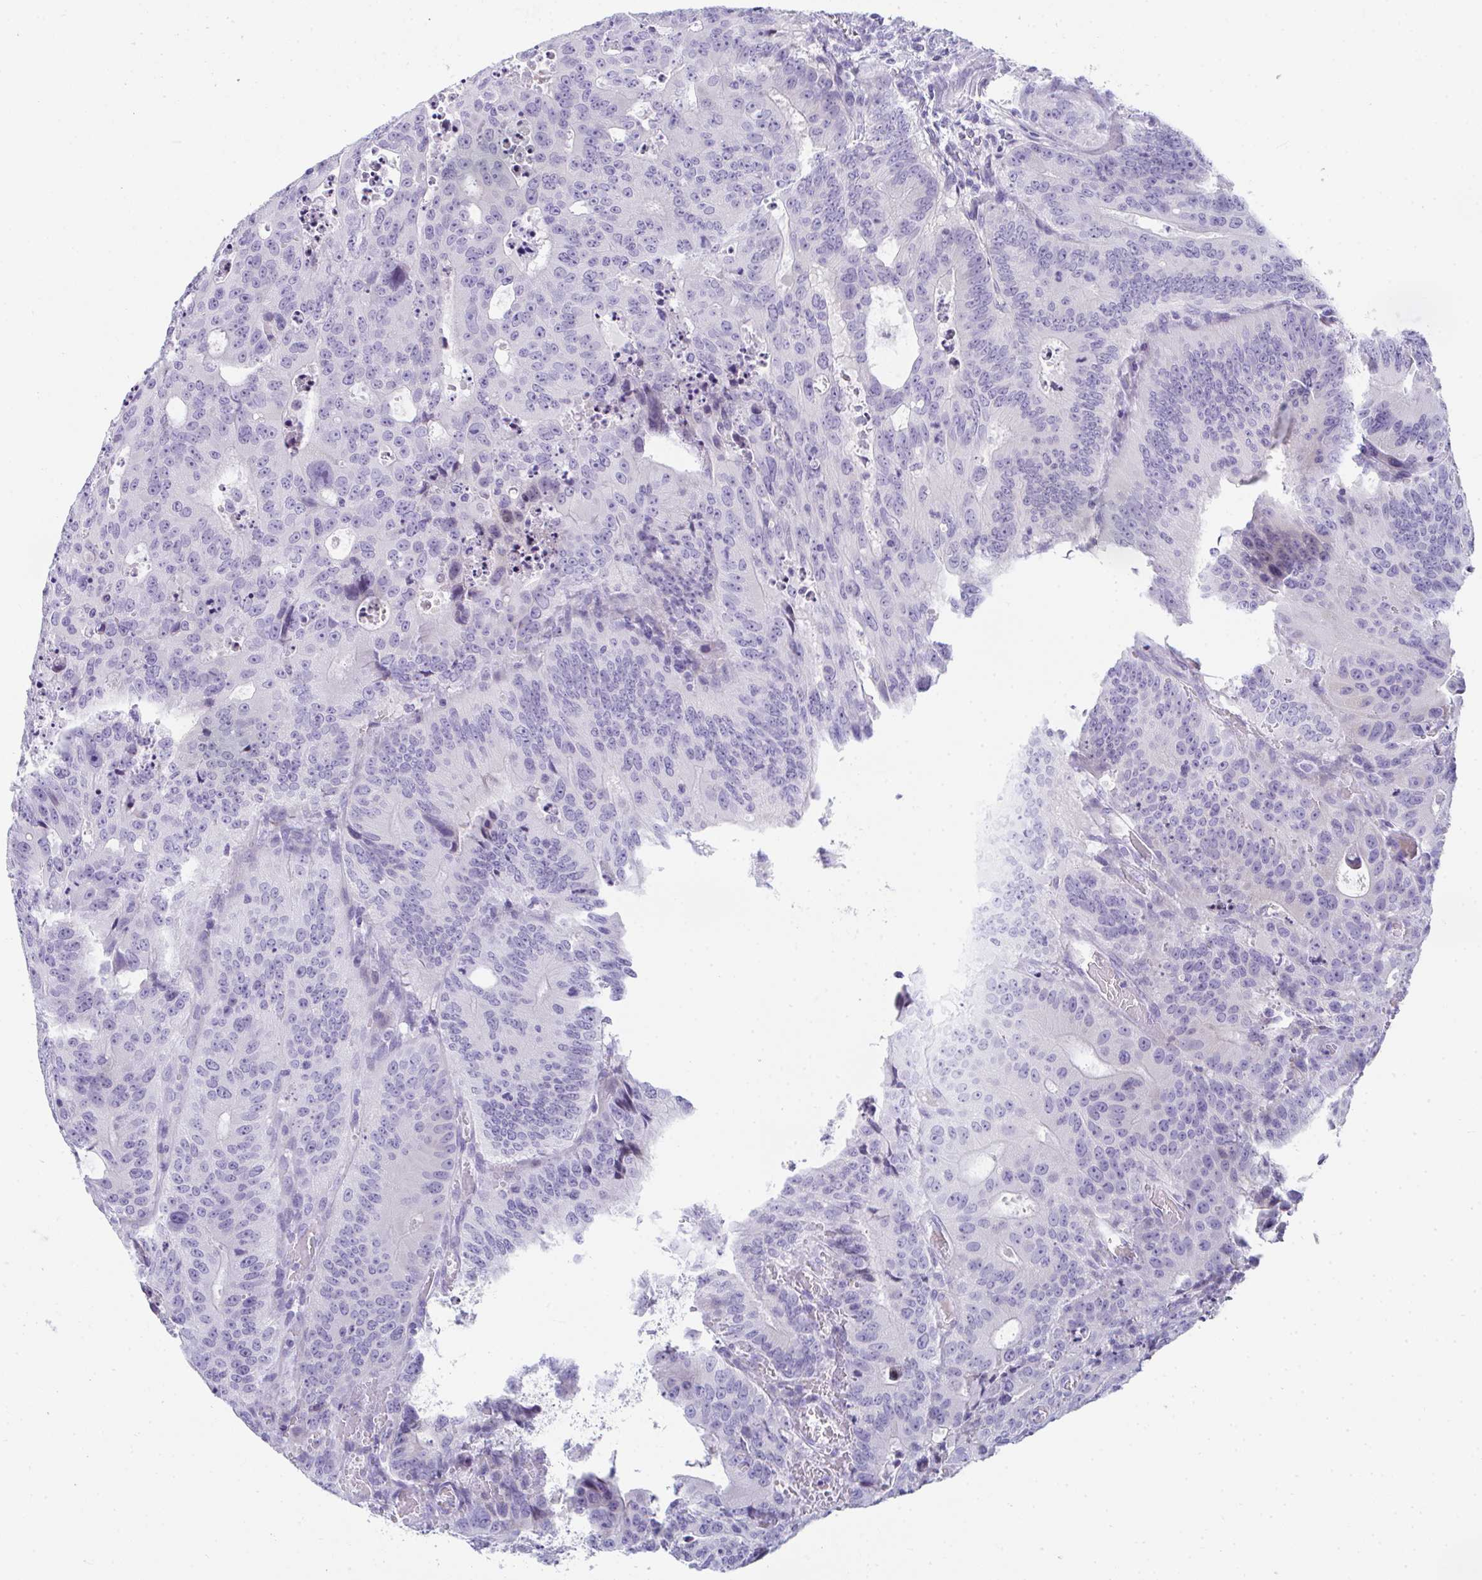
{"staining": {"intensity": "negative", "quantity": "none", "location": "none"}, "tissue": "colorectal cancer", "cell_type": "Tumor cells", "image_type": "cancer", "snomed": [{"axis": "morphology", "description": "Adenocarcinoma, NOS"}, {"axis": "topography", "description": "Colon"}], "caption": "Immunohistochemistry (IHC) micrograph of colorectal cancer stained for a protein (brown), which reveals no staining in tumor cells.", "gene": "TTC30B", "patient": {"sex": "male", "age": 62}}